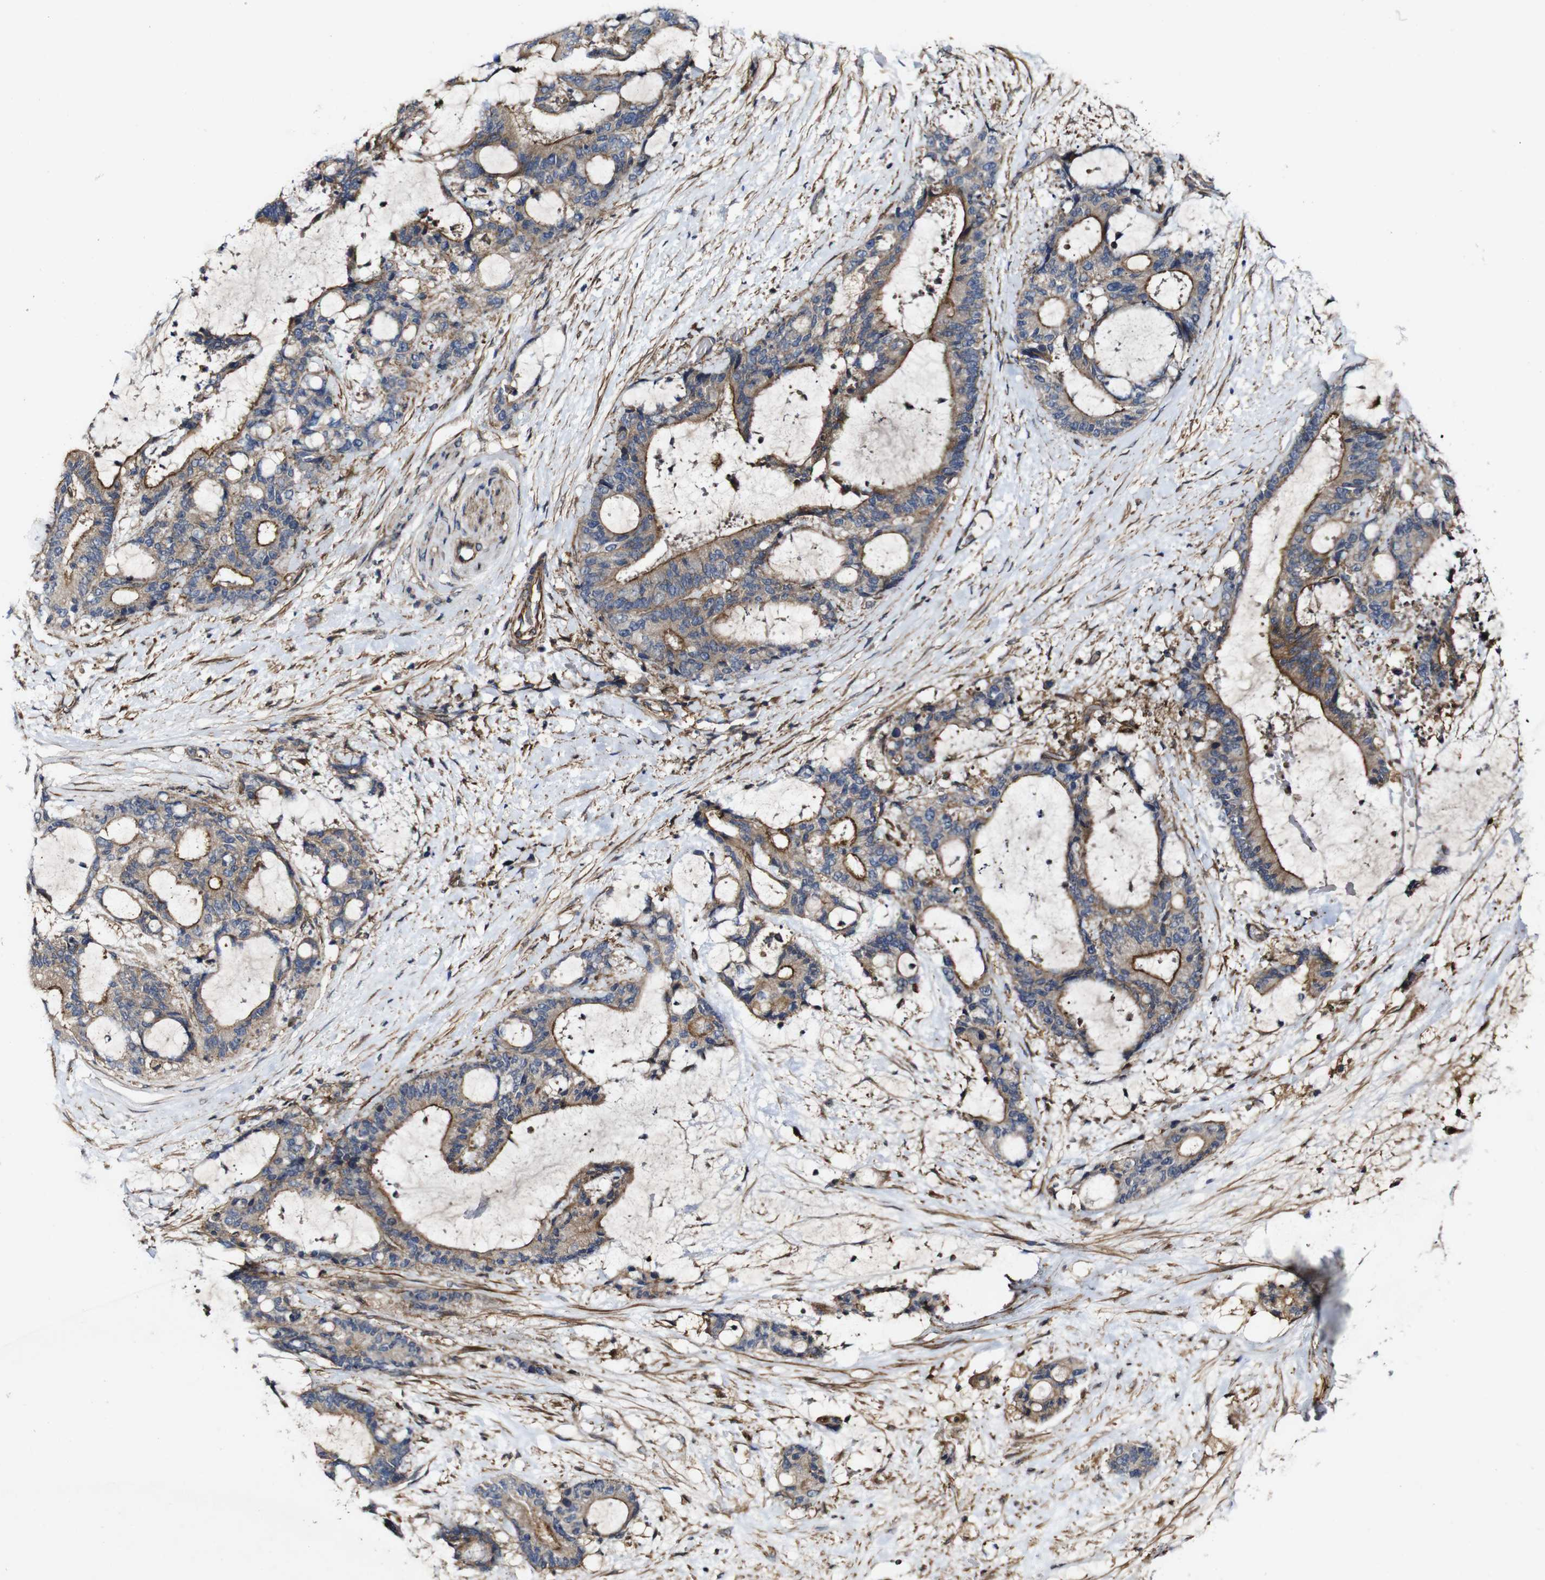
{"staining": {"intensity": "moderate", "quantity": ">75%", "location": "cytoplasmic/membranous"}, "tissue": "liver cancer", "cell_type": "Tumor cells", "image_type": "cancer", "snomed": [{"axis": "morphology", "description": "Normal tissue, NOS"}, {"axis": "morphology", "description": "Cholangiocarcinoma"}, {"axis": "topography", "description": "Liver"}, {"axis": "topography", "description": "Peripheral nerve tissue"}], "caption": "The histopathology image exhibits staining of liver cancer, revealing moderate cytoplasmic/membranous protein expression (brown color) within tumor cells.", "gene": "GSDME", "patient": {"sex": "female", "age": 73}}